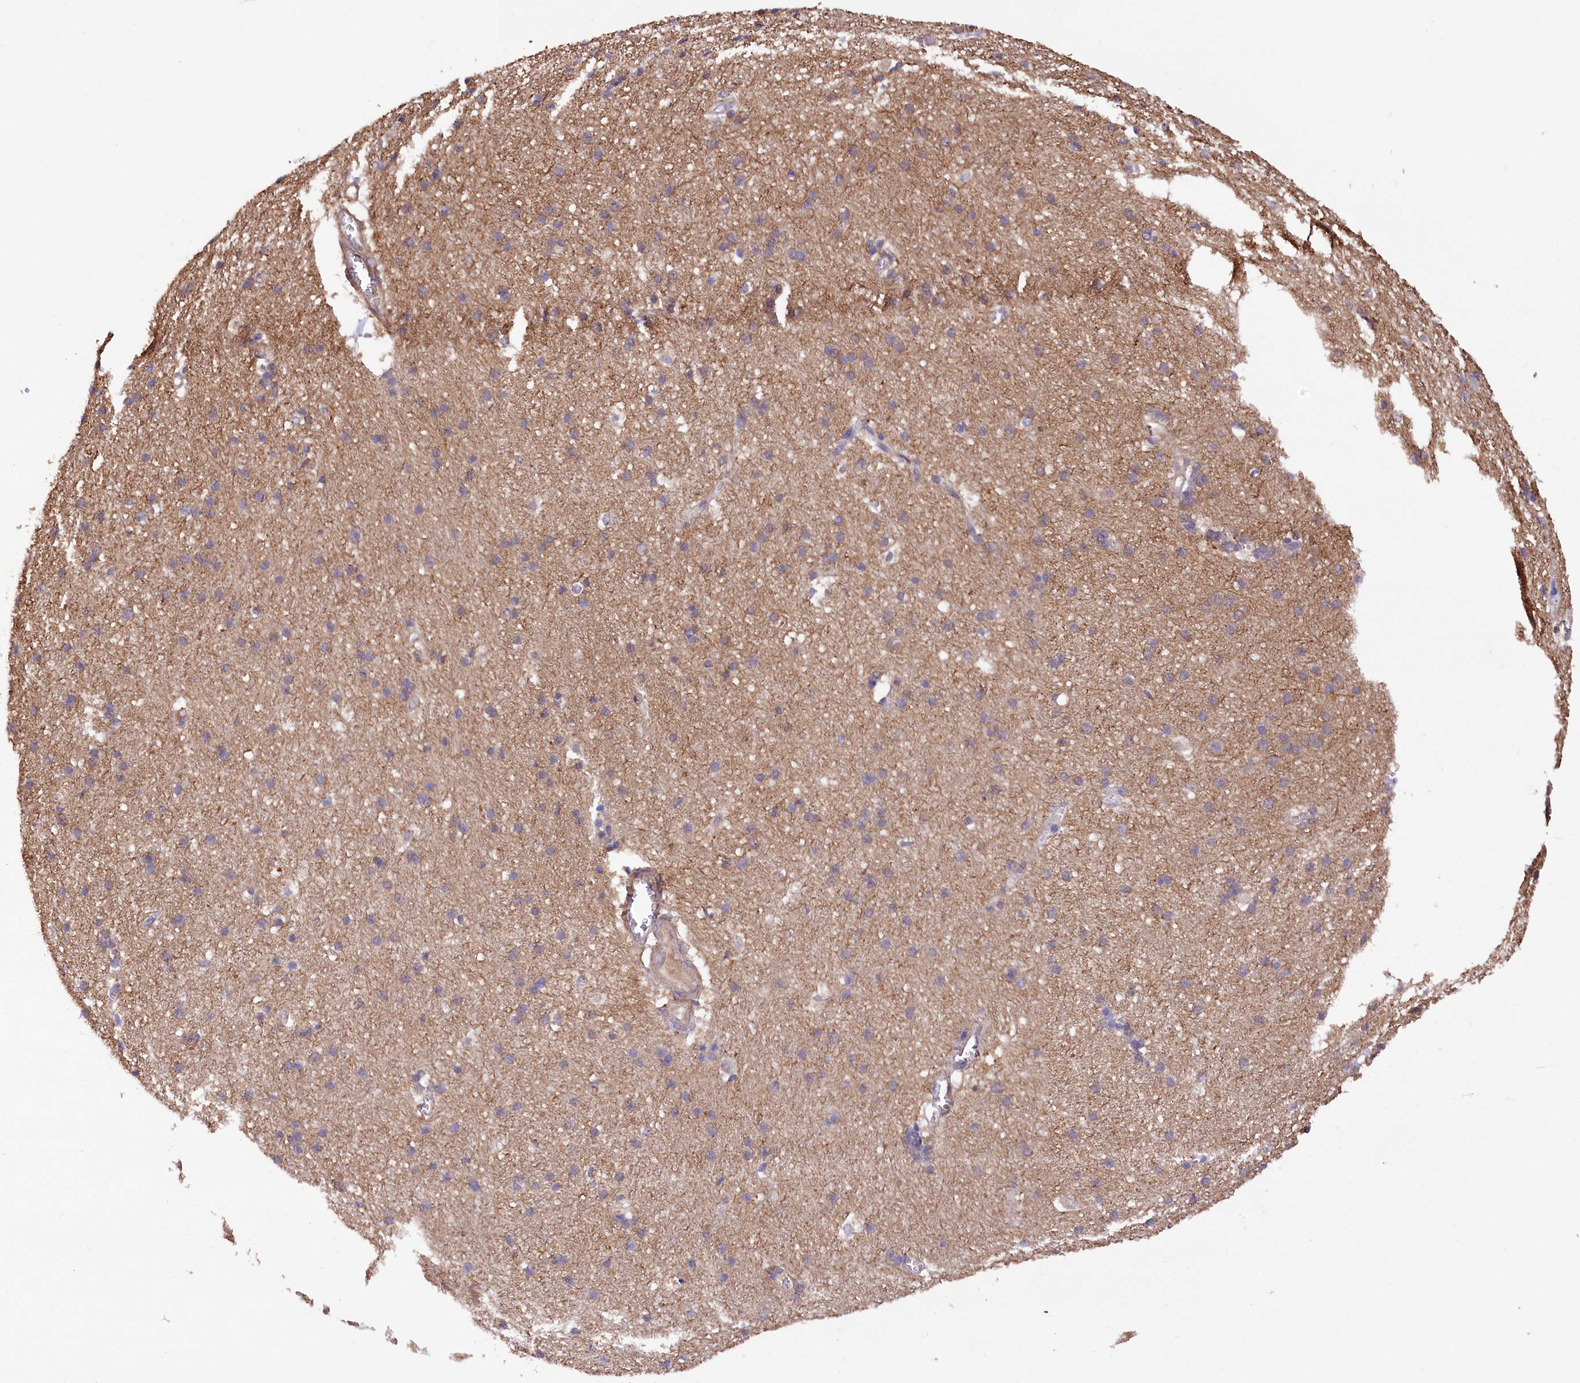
{"staining": {"intensity": "weak", "quantity": ">75%", "location": "cytoplasmic/membranous"}, "tissue": "cerebral cortex", "cell_type": "Endothelial cells", "image_type": "normal", "snomed": [{"axis": "morphology", "description": "Normal tissue, NOS"}, {"axis": "topography", "description": "Cerebral cortex"}], "caption": "Immunohistochemistry (IHC) of normal cerebral cortex shows low levels of weak cytoplasmic/membranous staining in approximately >75% of endothelial cells.", "gene": "DPP3", "patient": {"sex": "male", "age": 54}}